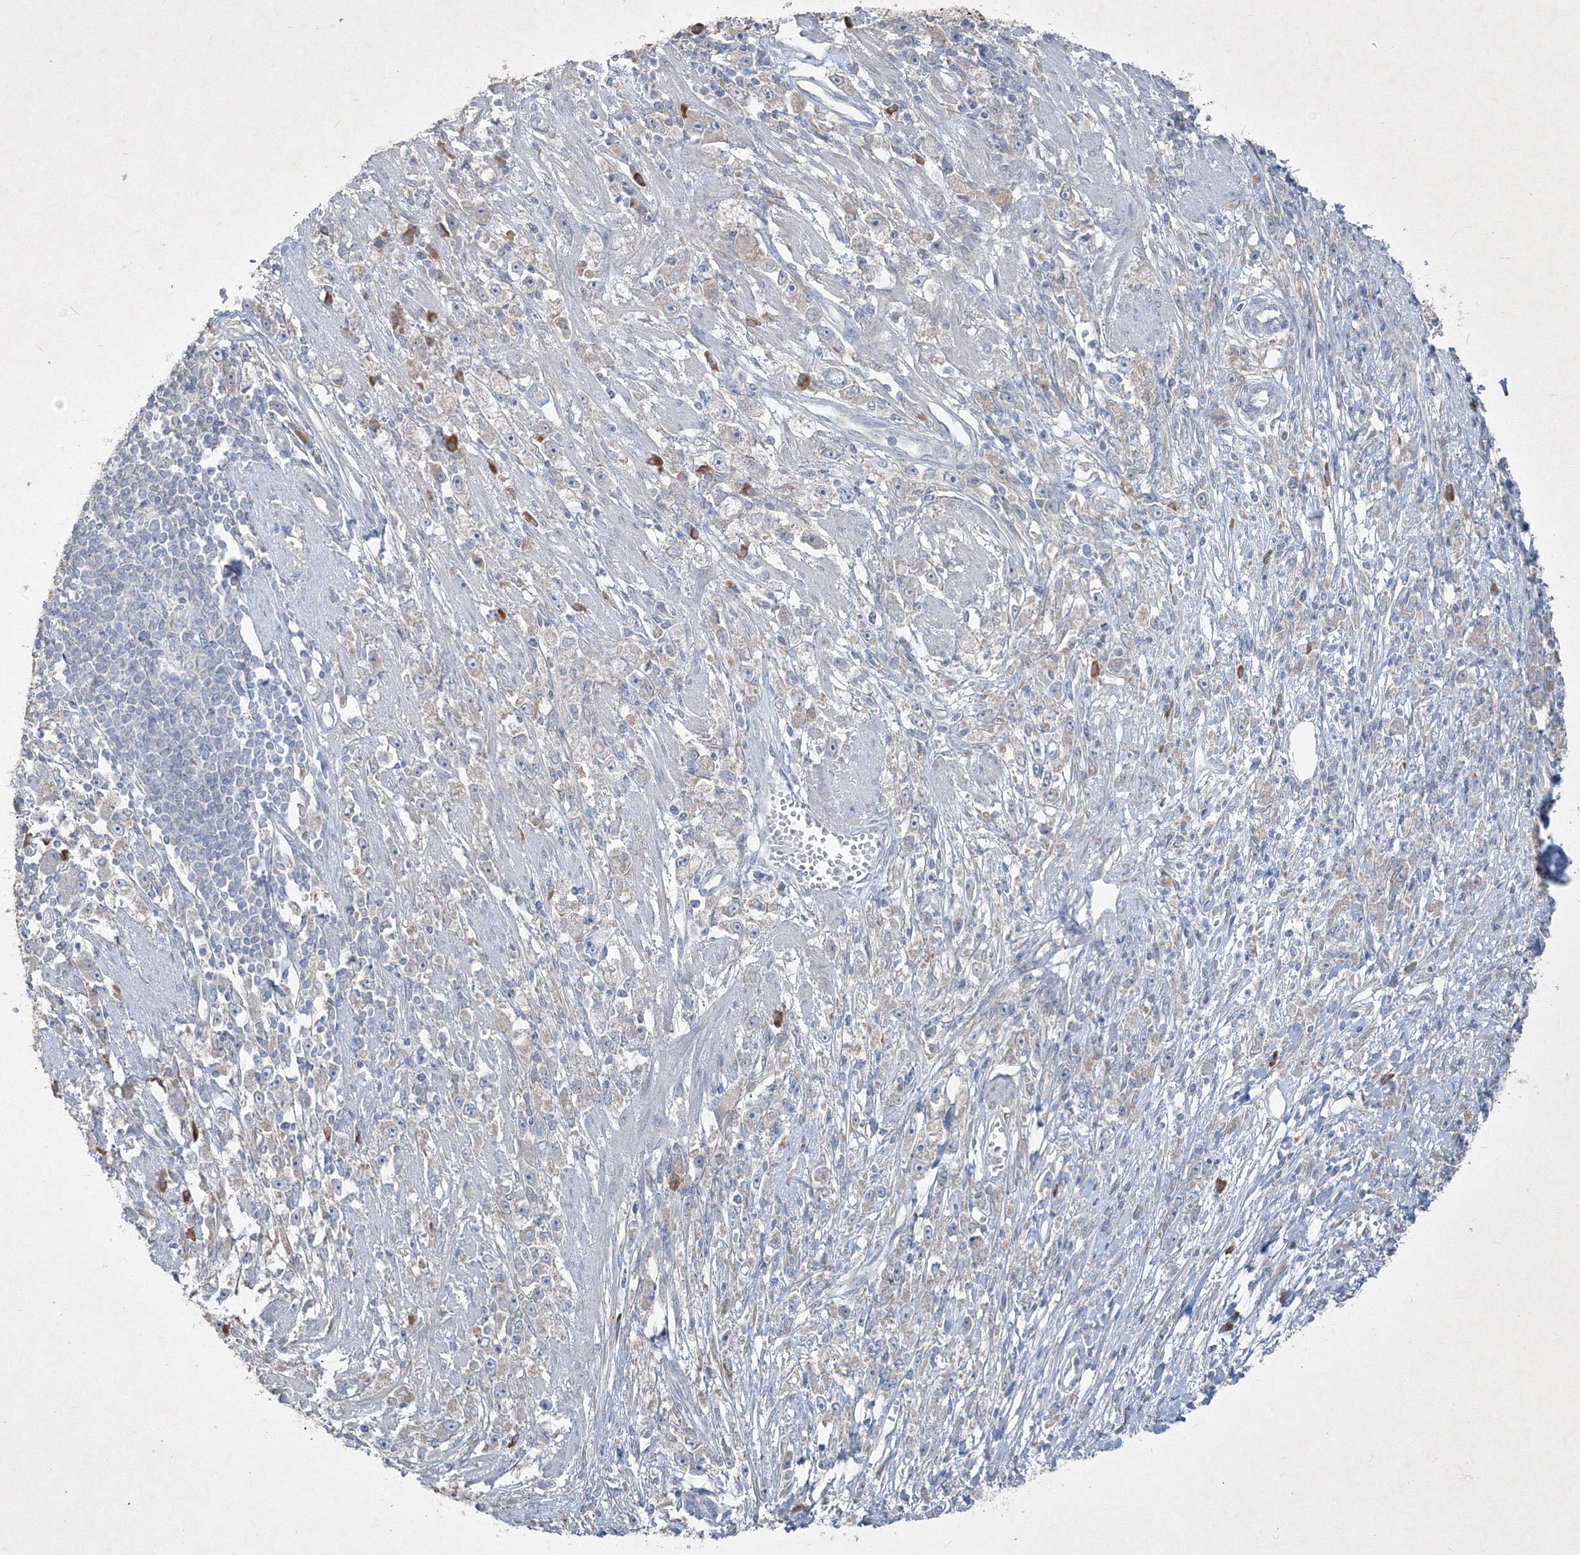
{"staining": {"intensity": "negative", "quantity": "none", "location": "none"}, "tissue": "stomach cancer", "cell_type": "Tumor cells", "image_type": "cancer", "snomed": [{"axis": "morphology", "description": "Adenocarcinoma, NOS"}, {"axis": "topography", "description": "Stomach"}], "caption": "IHC of stomach cancer displays no expression in tumor cells. (Brightfield microscopy of DAB immunohistochemistry (IHC) at high magnification).", "gene": "IFNAR1", "patient": {"sex": "female", "age": 59}}